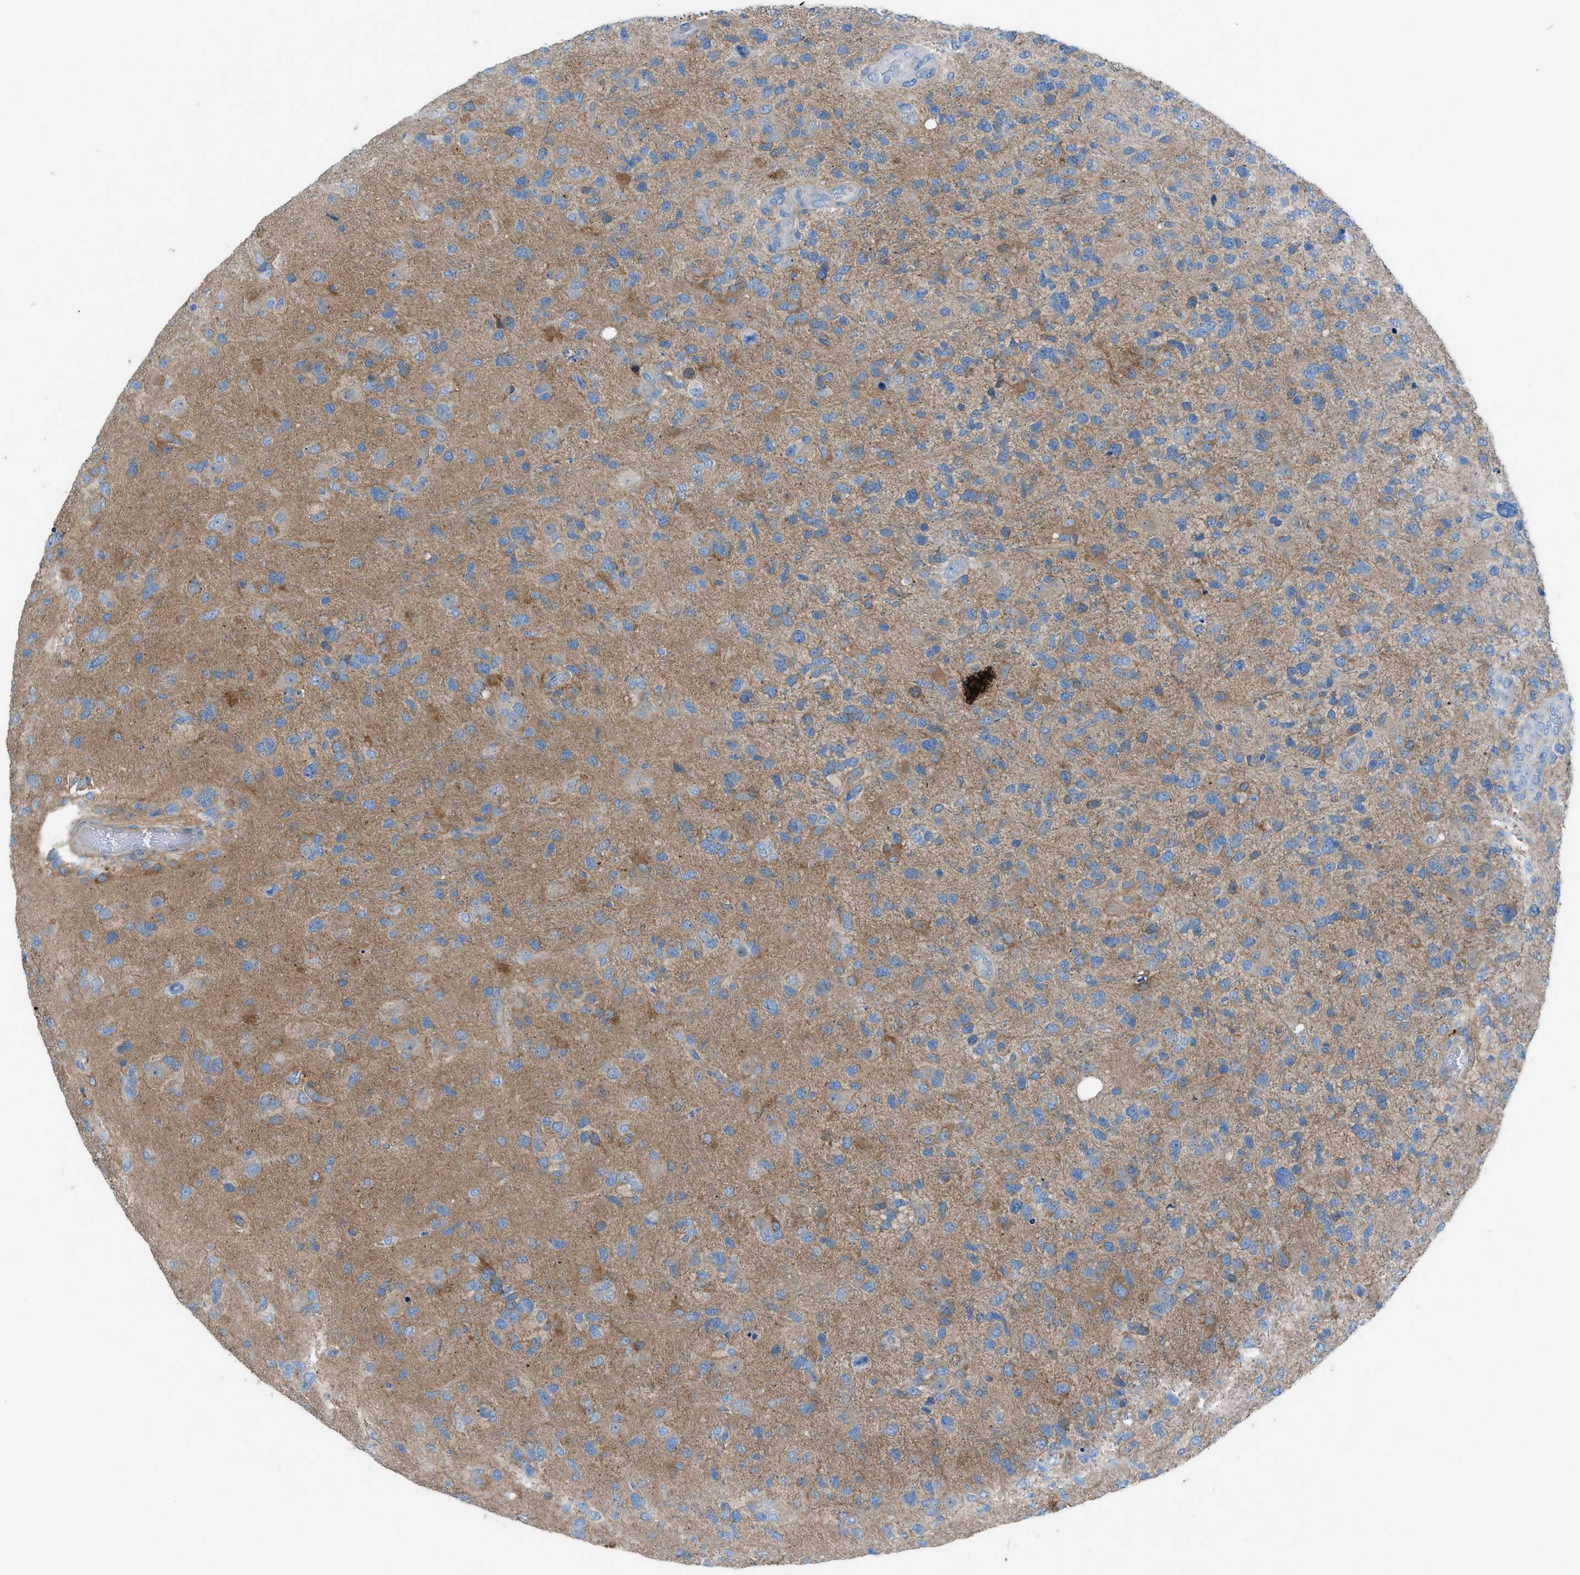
{"staining": {"intensity": "negative", "quantity": "none", "location": "none"}, "tissue": "glioma", "cell_type": "Tumor cells", "image_type": "cancer", "snomed": [{"axis": "morphology", "description": "Glioma, malignant, High grade"}, {"axis": "topography", "description": "Brain"}], "caption": "Protein analysis of glioma exhibits no significant expression in tumor cells. Nuclei are stained in blue.", "gene": "C5AR2", "patient": {"sex": "female", "age": 58}}